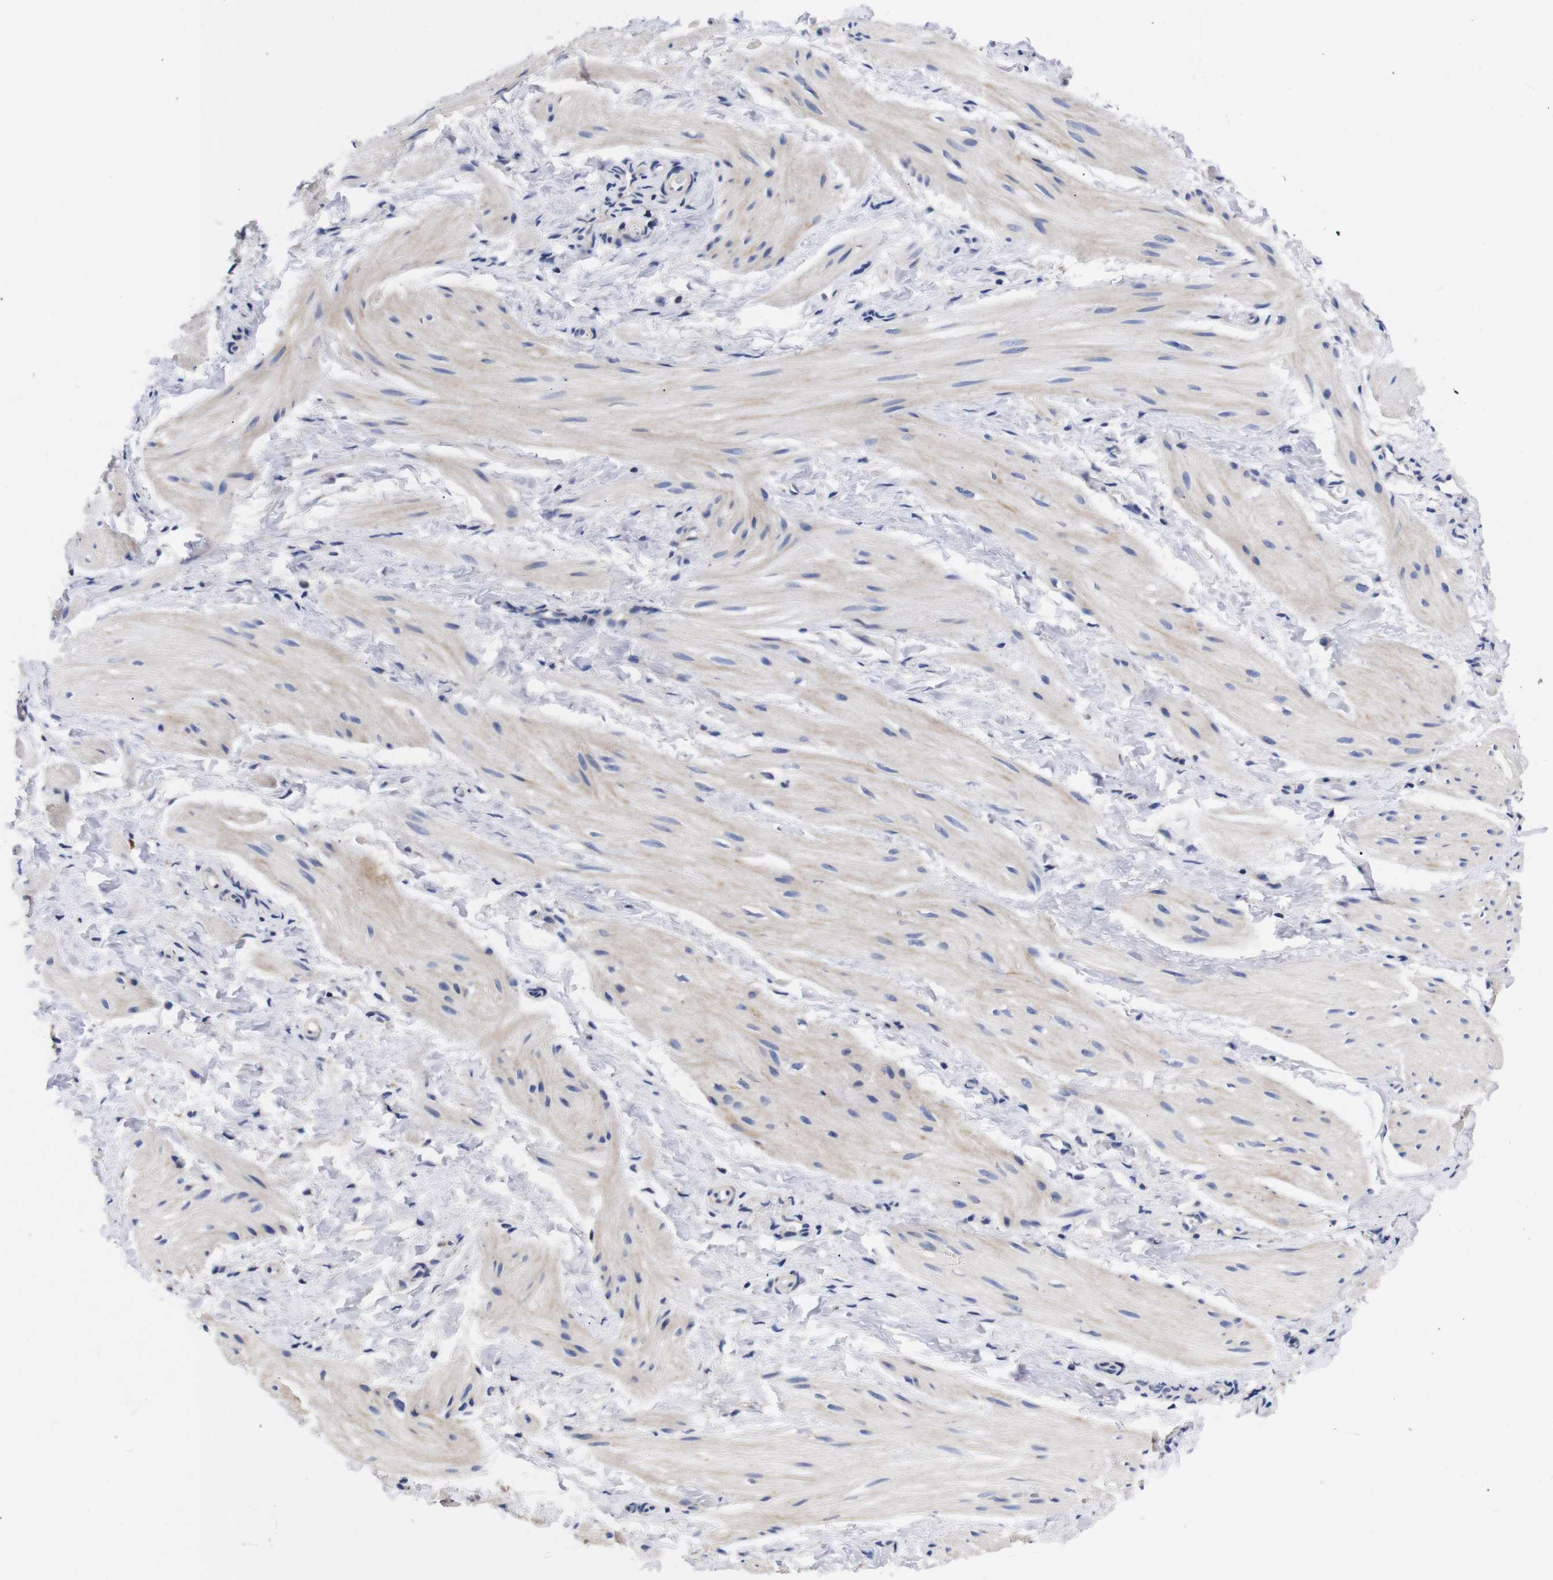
{"staining": {"intensity": "weak", "quantity": "<25%", "location": "cytoplasmic/membranous"}, "tissue": "smooth muscle", "cell_type": "Smooth muscle cells", "image_type": "normal", "snomed": [{"axis": "morphology", "description": "Normal tissue, NOS"}, {"axis": "topography", "description": "Smooth muscle"}], "caption": "Photomicrograph shows no significant protein positivity in smooth muscle cells of normal smooth muscle.", "gene": "OPN3", "patient": {"sex": "male", "age": 16}}